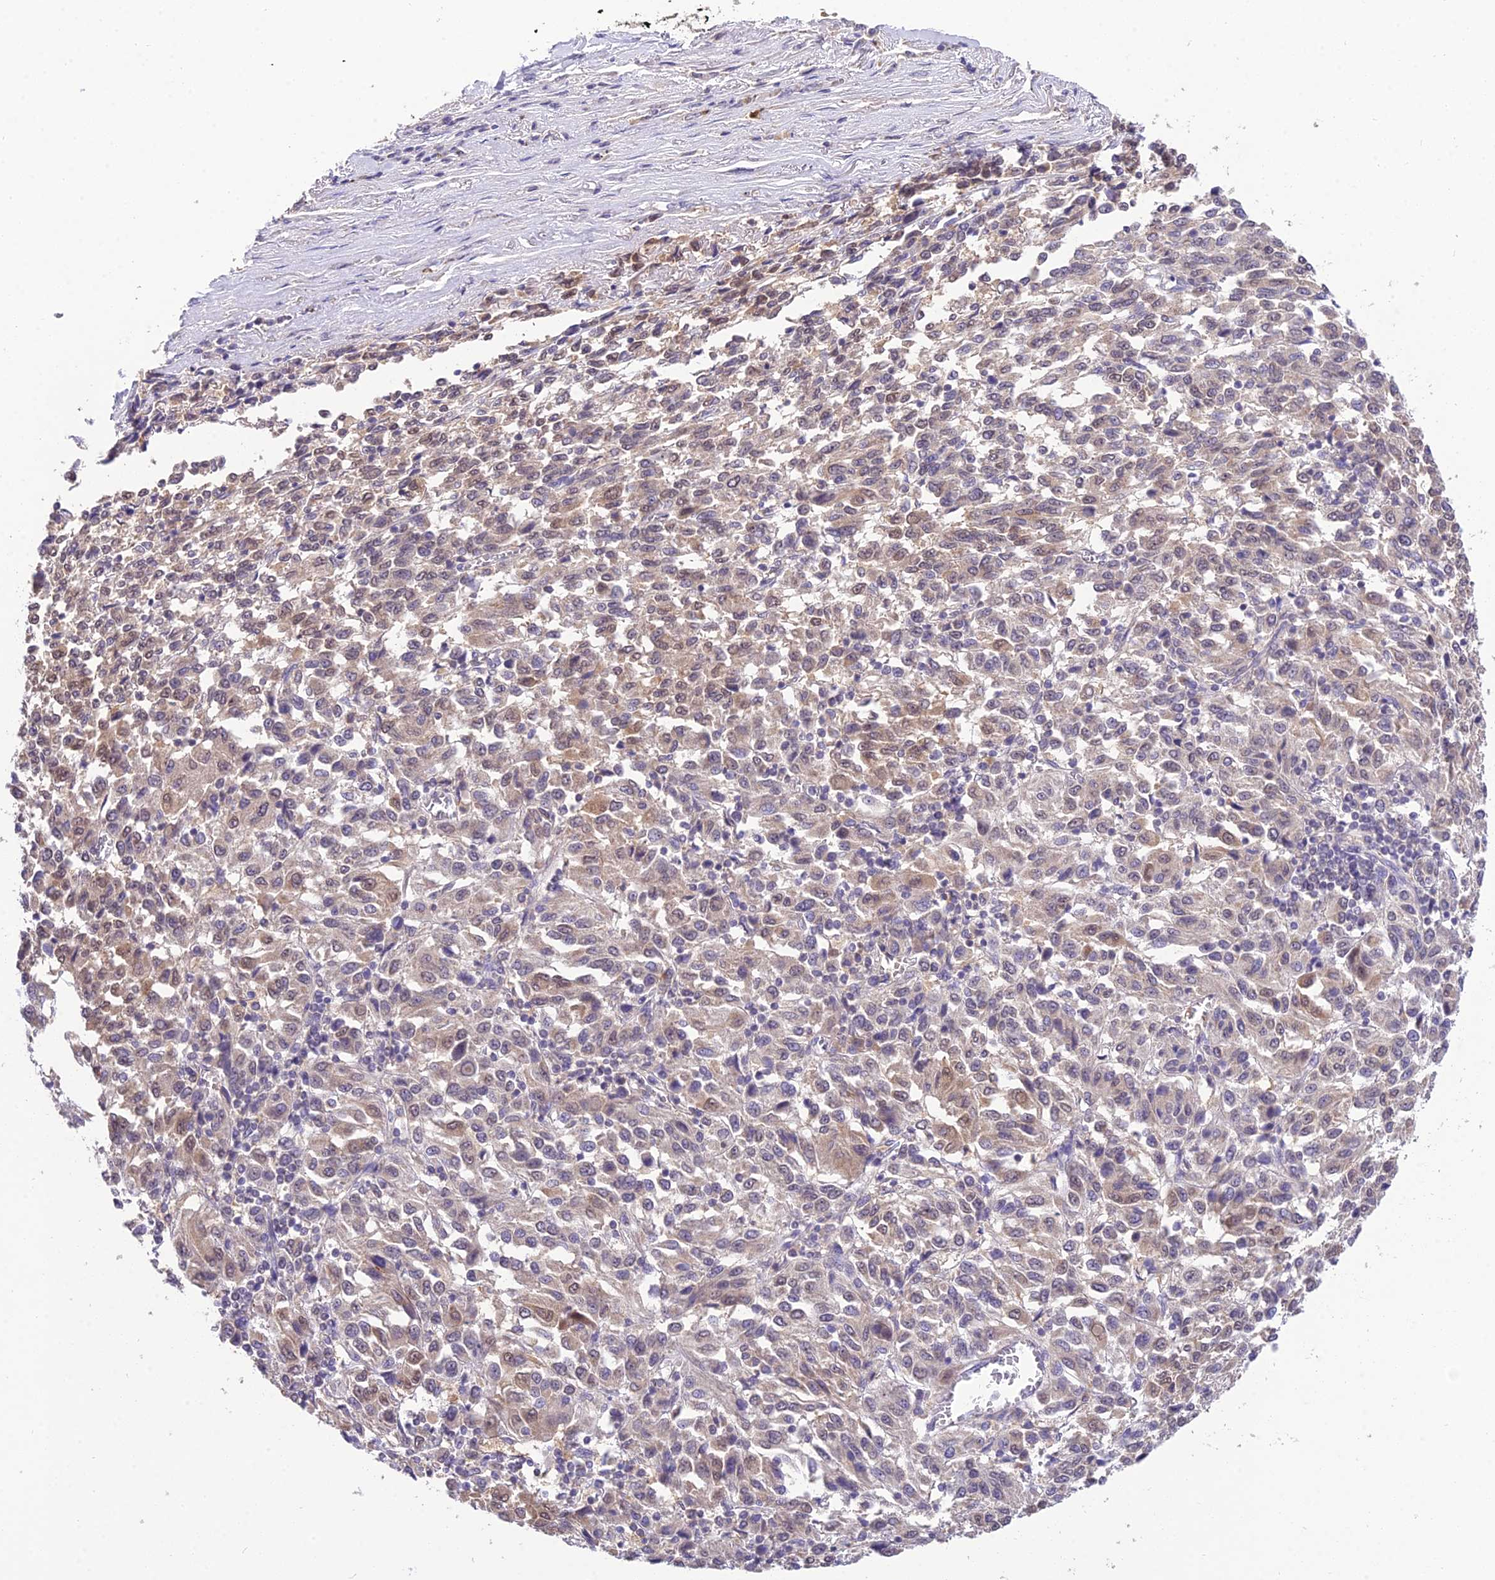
{"staining": {"intensity": "moderate", "quantity": "25%-75%", "location": "cytoplasmic/membranous,nuclear"}, "tissue": "melanoma", "cell_type": "Tumor cells", "image_type": "cancer", "snomed": [{"axis": "morphology", "description": "Malignant melanoma, Metastatic site"}, {"axis": "topography", "description": "Lung"}], "caption": "Malignant melanoma (metastatic site) stained with immunohistochemistry (IHC) displays moderate cytoplasmic/membranous and nuclear staining in about 25%-75% of tumor cells.", "gene": "PGK1", "patient": {"sex": "male", "age": 64}}